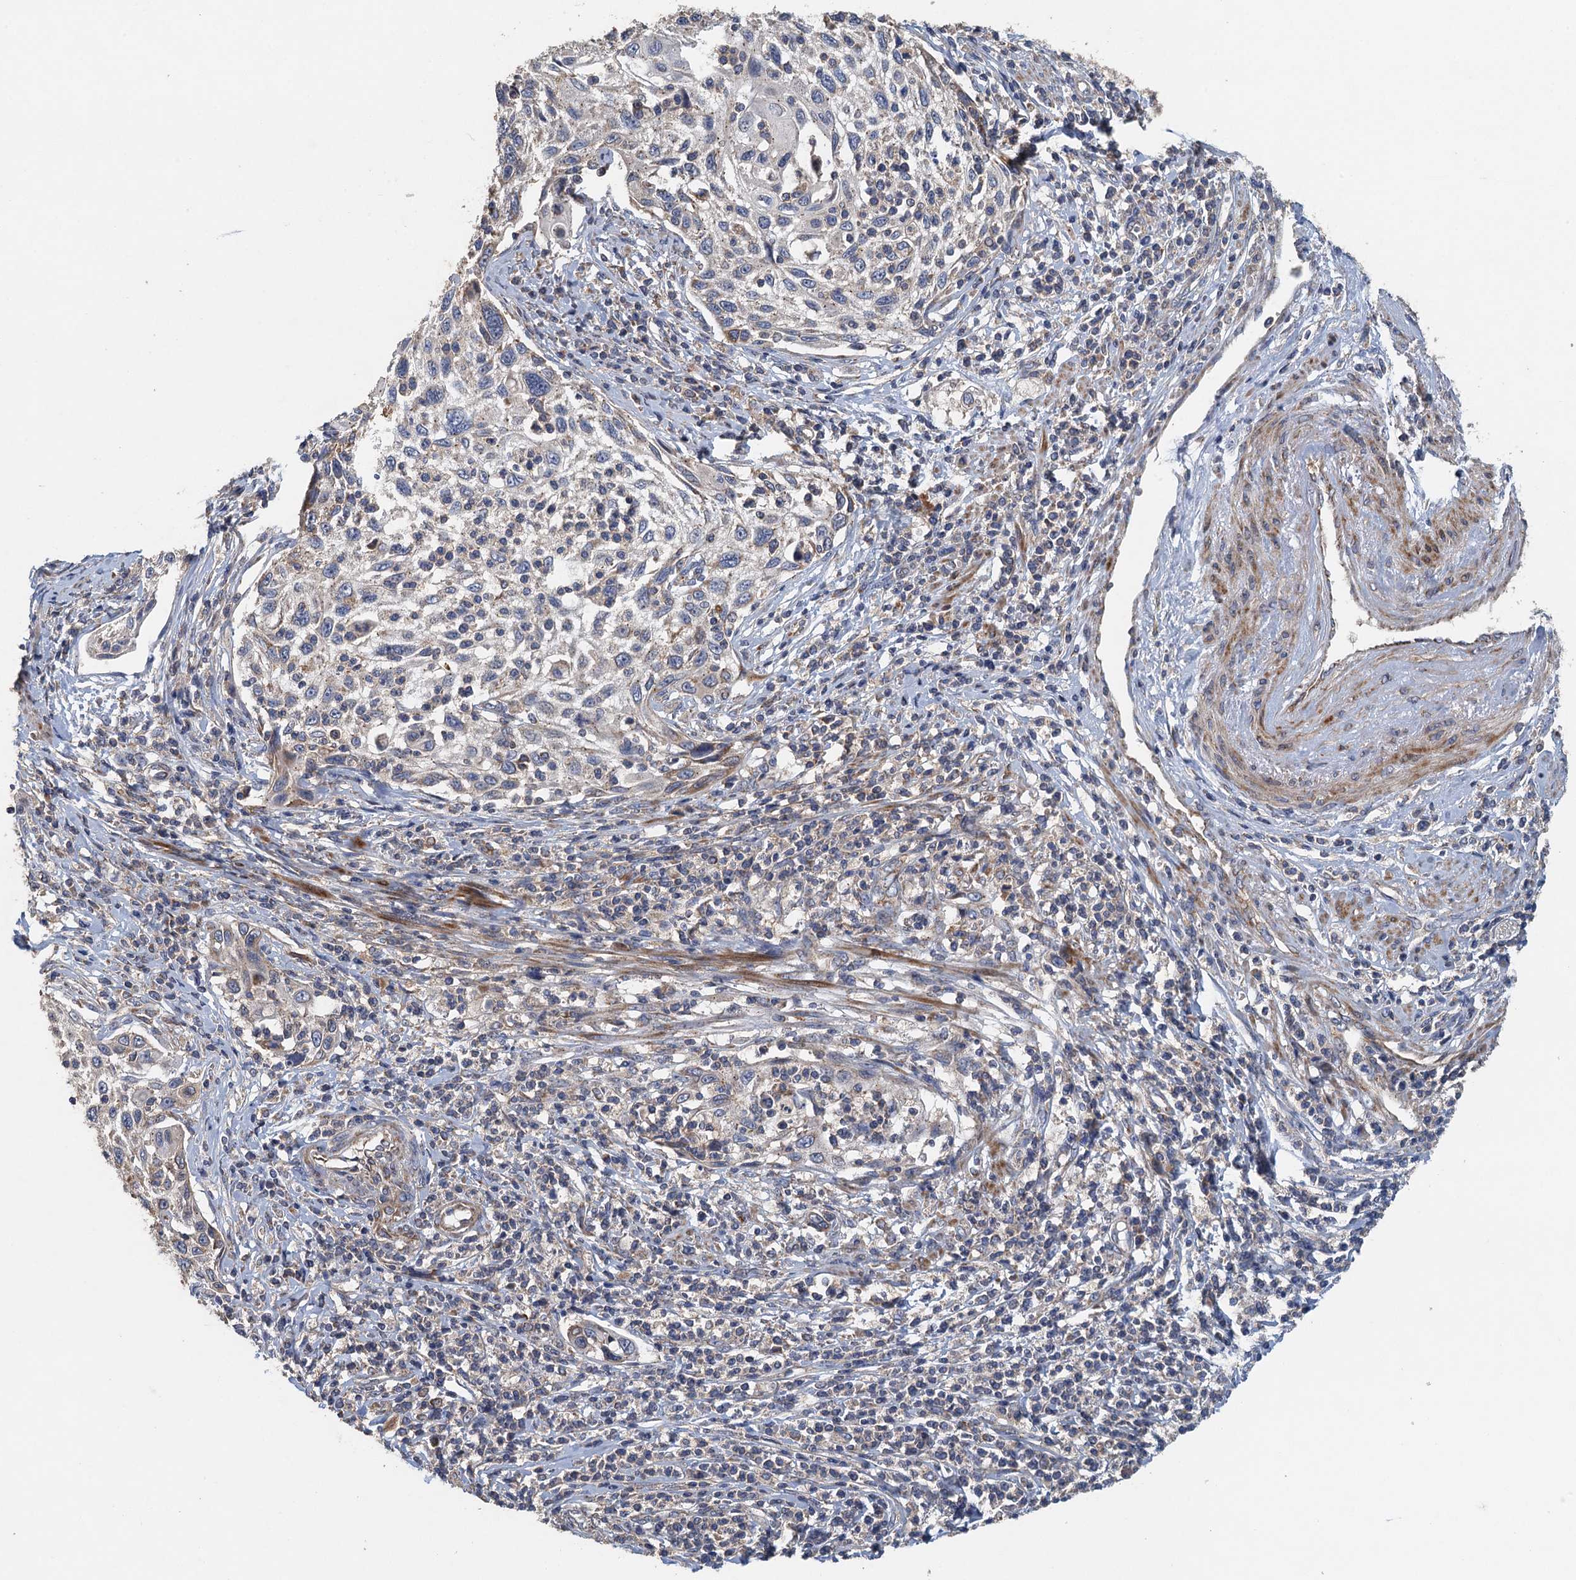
{"staining": {"intensity": "weak", "quantity": "<25%", "location": "cytoplasmic/membranous"}, "tissue": "cervical cancer", "cell_type": "Tumor cells", "image_type": "cancer", "snomed": [{"axis": "morphology", "description": "Squamous cell carcinoma, NOS"}, {"axis": "topography", "description": "Cervix"}], "caption": "A histopathology image of human cervical cancer (squamous cell carcinoma) is negative for staining in tumor cells.", "gene": "BCS1L", "patient": {"sex": "female", "age": 70}}